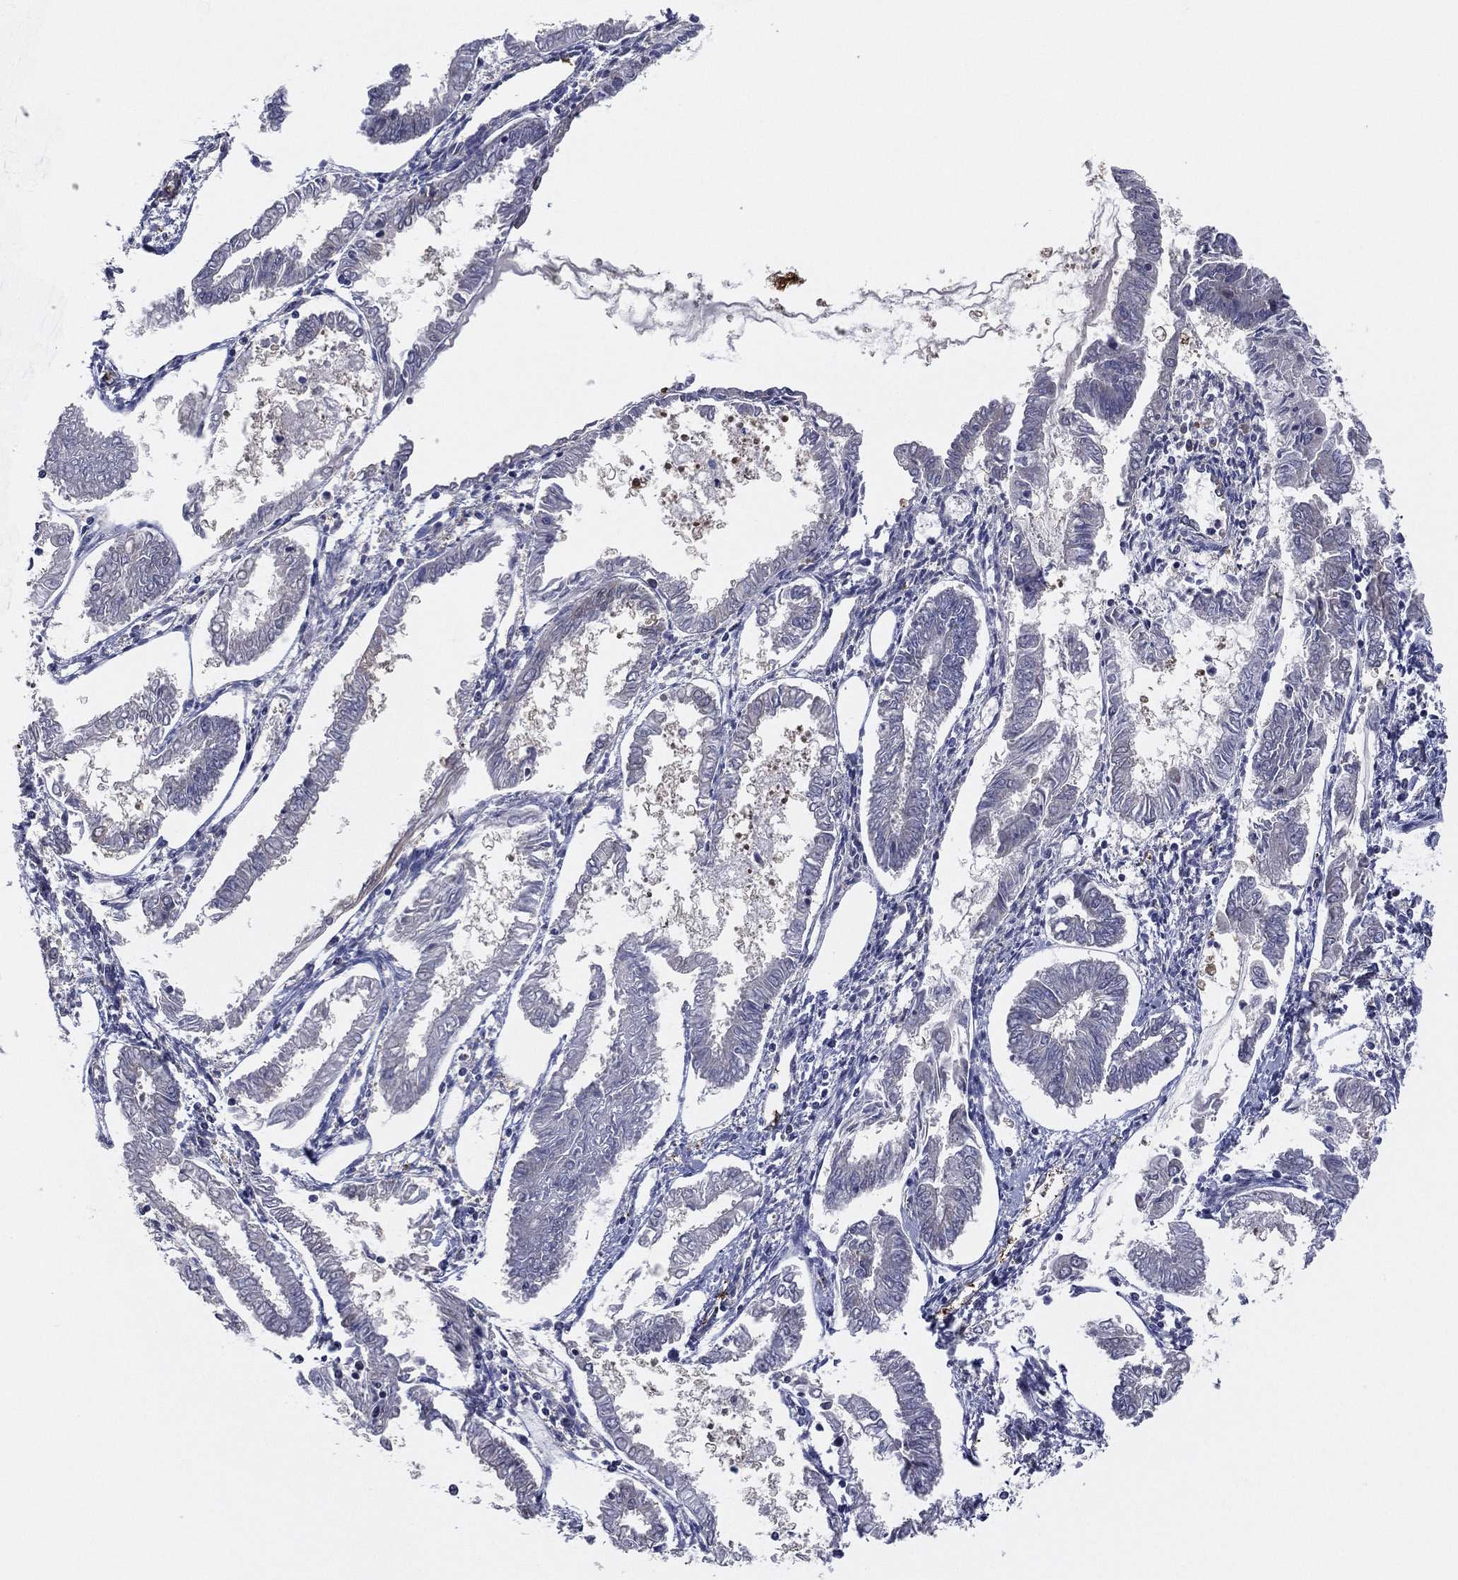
{"staining": {"intensity": "negative", "quantity": "none", "location": "none"}, "tissue": "endometrial cancer", "cell_type": "Tumor cells", "image_type": "cancer", "snomed": [{"axis": "morphology", "description": "Adenocarcinoma, NOS"}, {"axis": "topography", "description": "Endometrium"}], "caption": "This is an IHC micrograph of human endometrial cancer (adenocarcinoma). There is no staining in tumor cells.", "gene": "SNCG", "patient": {"sex": "female", "age": 68}}